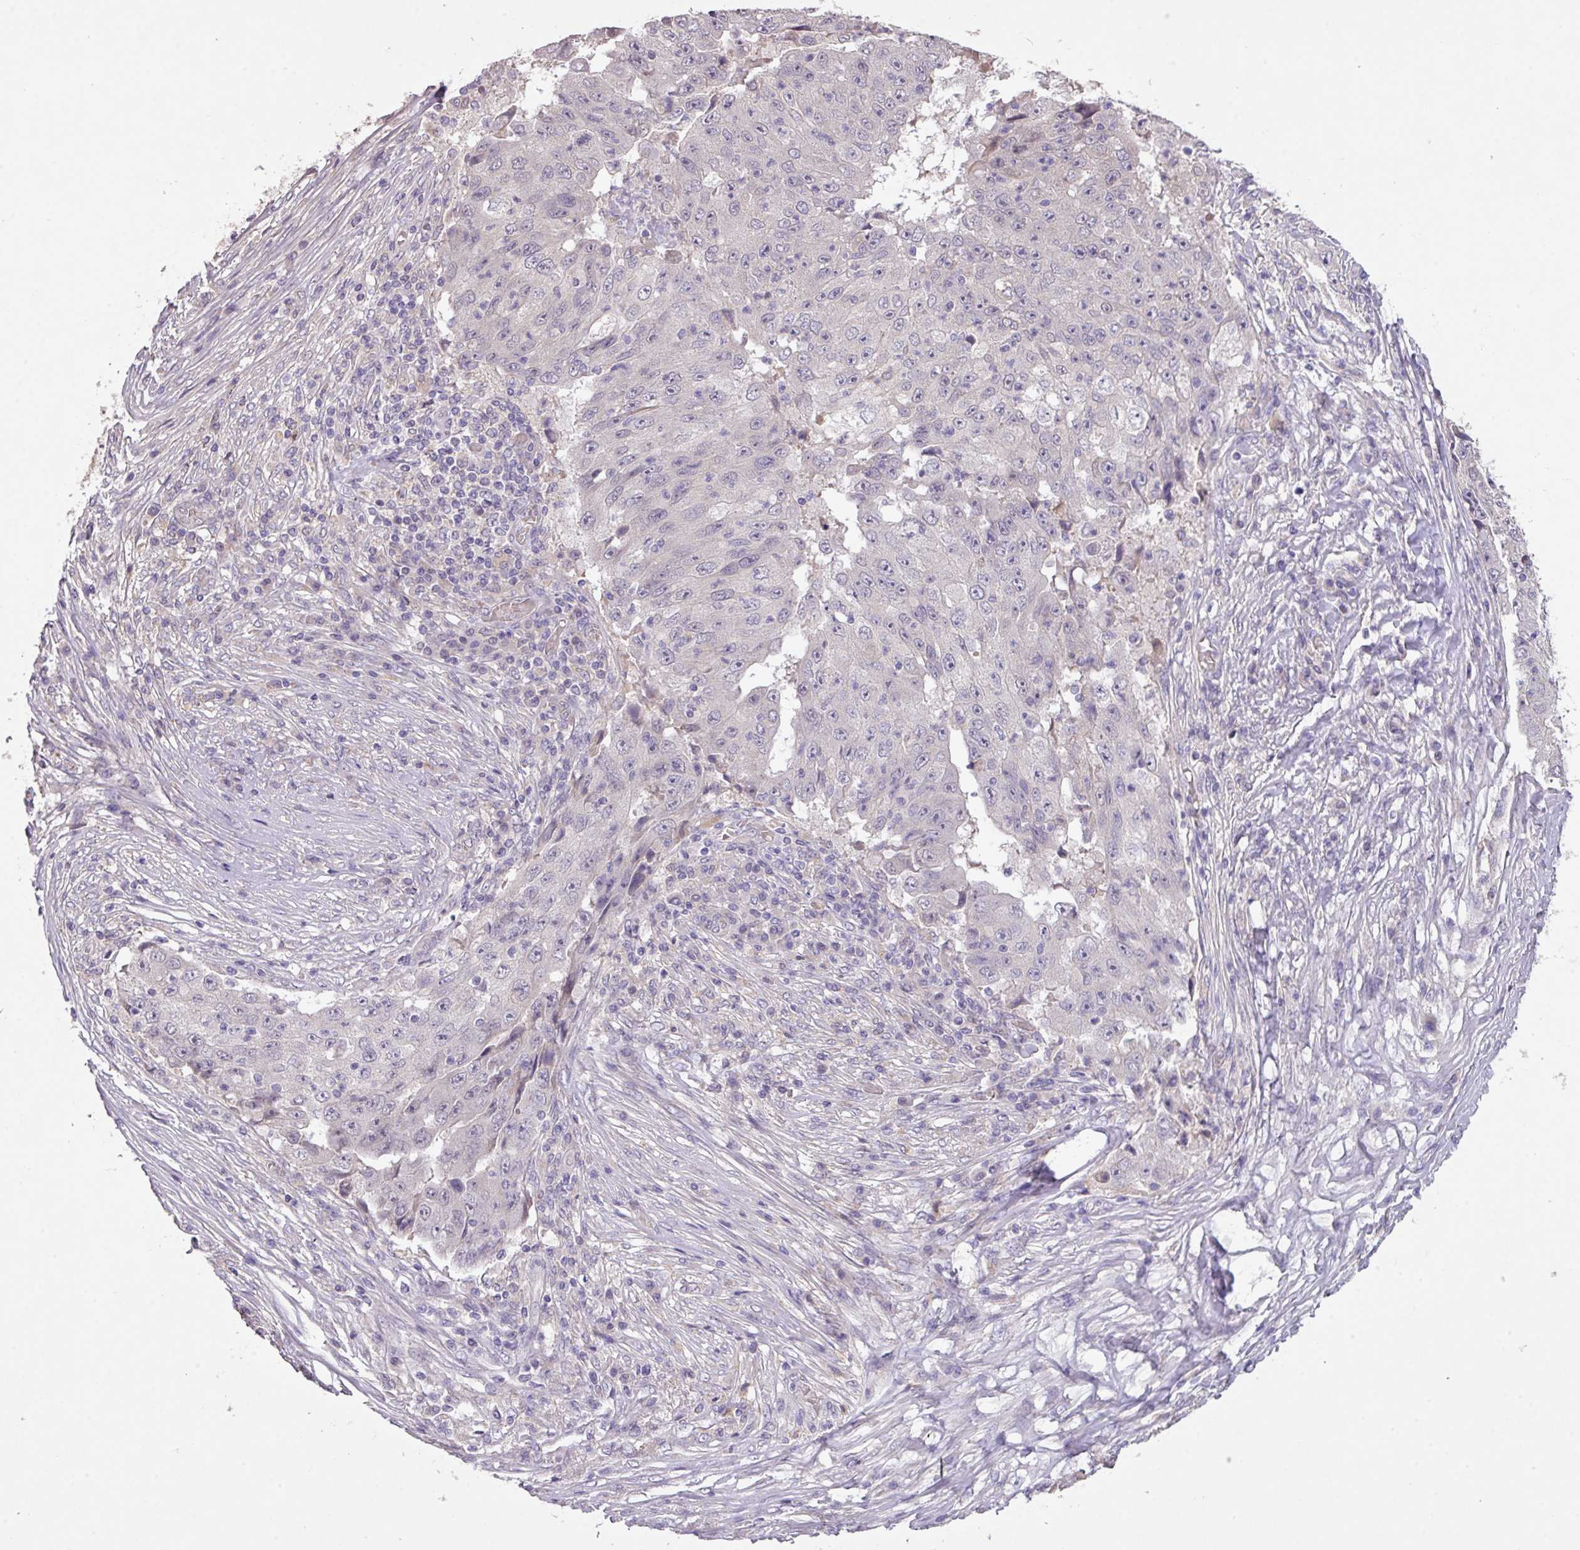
{"staining": {"intensity": "negative", "quantity": "none", "location": "none"}, "tissue": "lung cancer", "cell_type": "Tumor cells", "image_type": "cancer", "snomed": [{"axis": "morphology", "description": "Squamous cell carcinoma, NOS"}, {"axis": "topography", "description": "Lung"}], "caption": "A photomicrograph of lung cancer stained for a protein reveals no brown staining in tumor cells.", "gene": "PRADC1", "patient": {"sex": "male", "age": 64}}